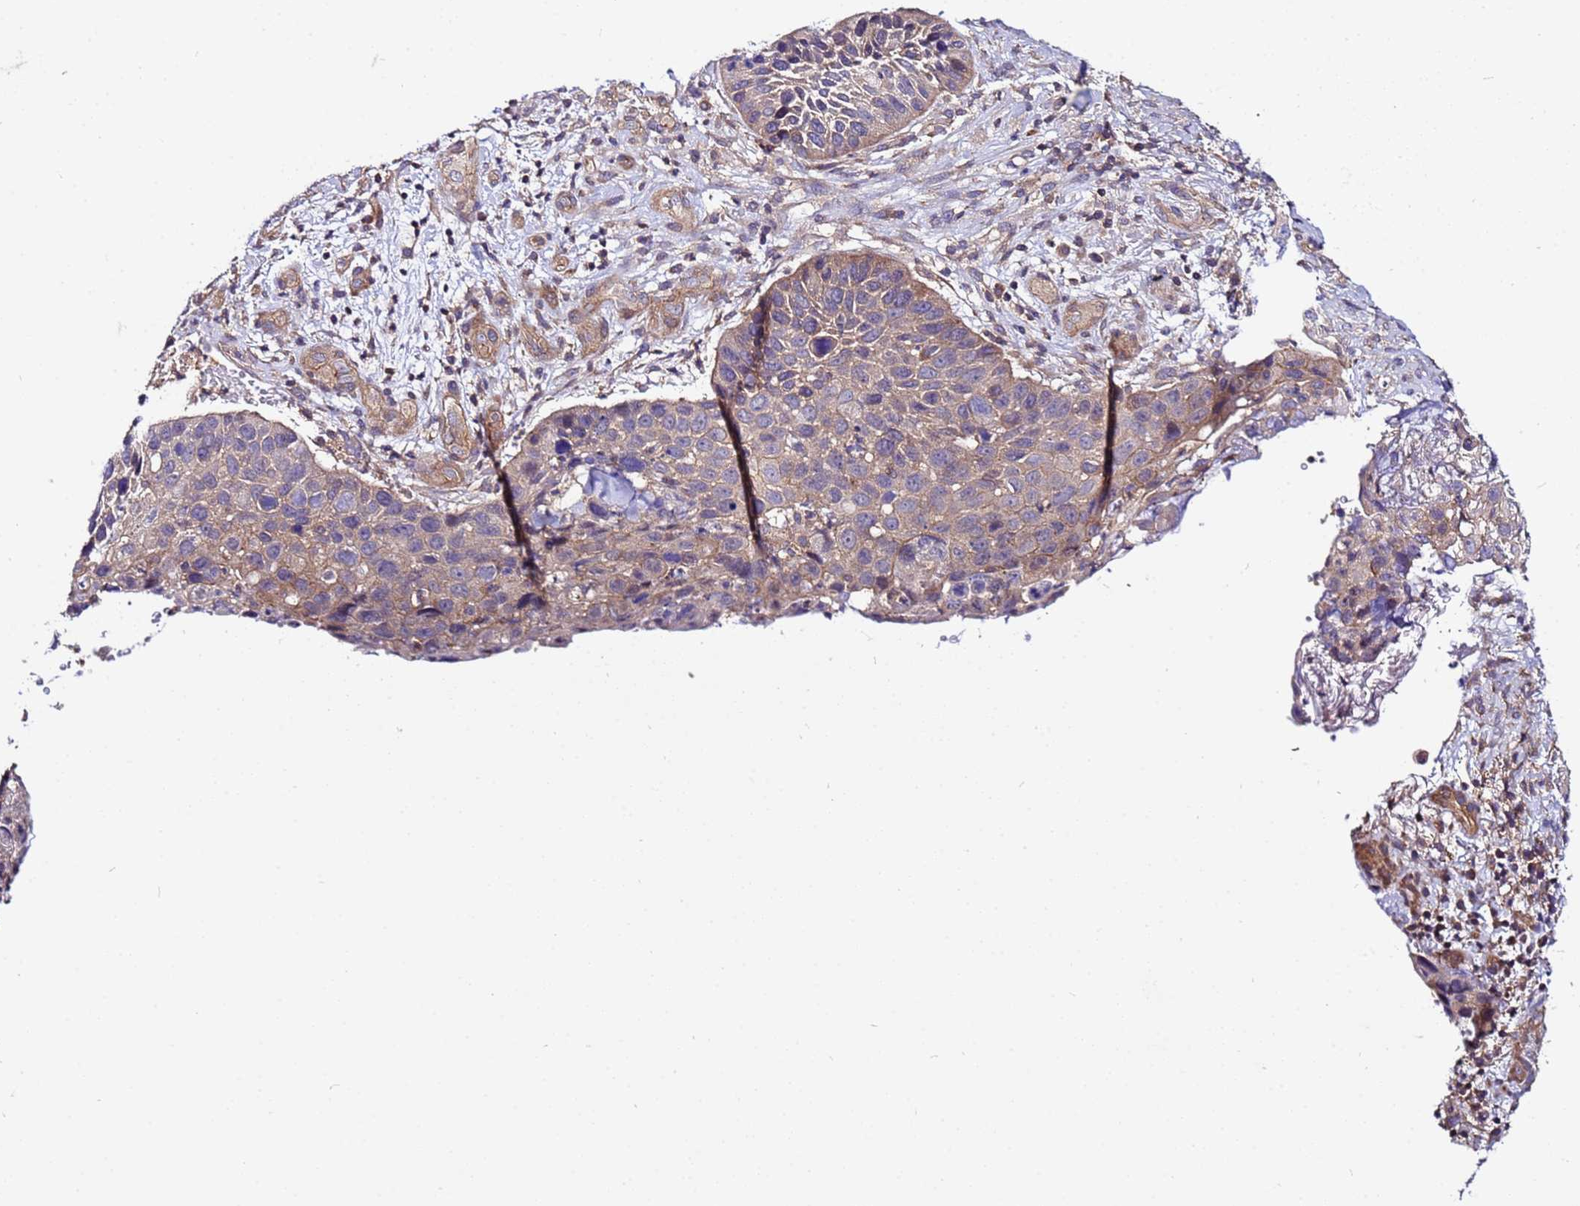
{"staining": {"intensity": "weak", "quantity": "<25%", "location": "cytoplasmic/membranous"}, "tissue": "skin cancer", "cell_type": "Tumor cells", "image_type": "cancer", "snomed": [{"axis": "morphology", "description": "Basal cell carcinoma"}, {"axis": "topography", "description": "Skin"}], "caption": "Skin cancer was stained to show a protein in brown. There is no significant staining in tumor cells.", "gene": "STK38", "patient": {"sex": "female", "age": 74}}